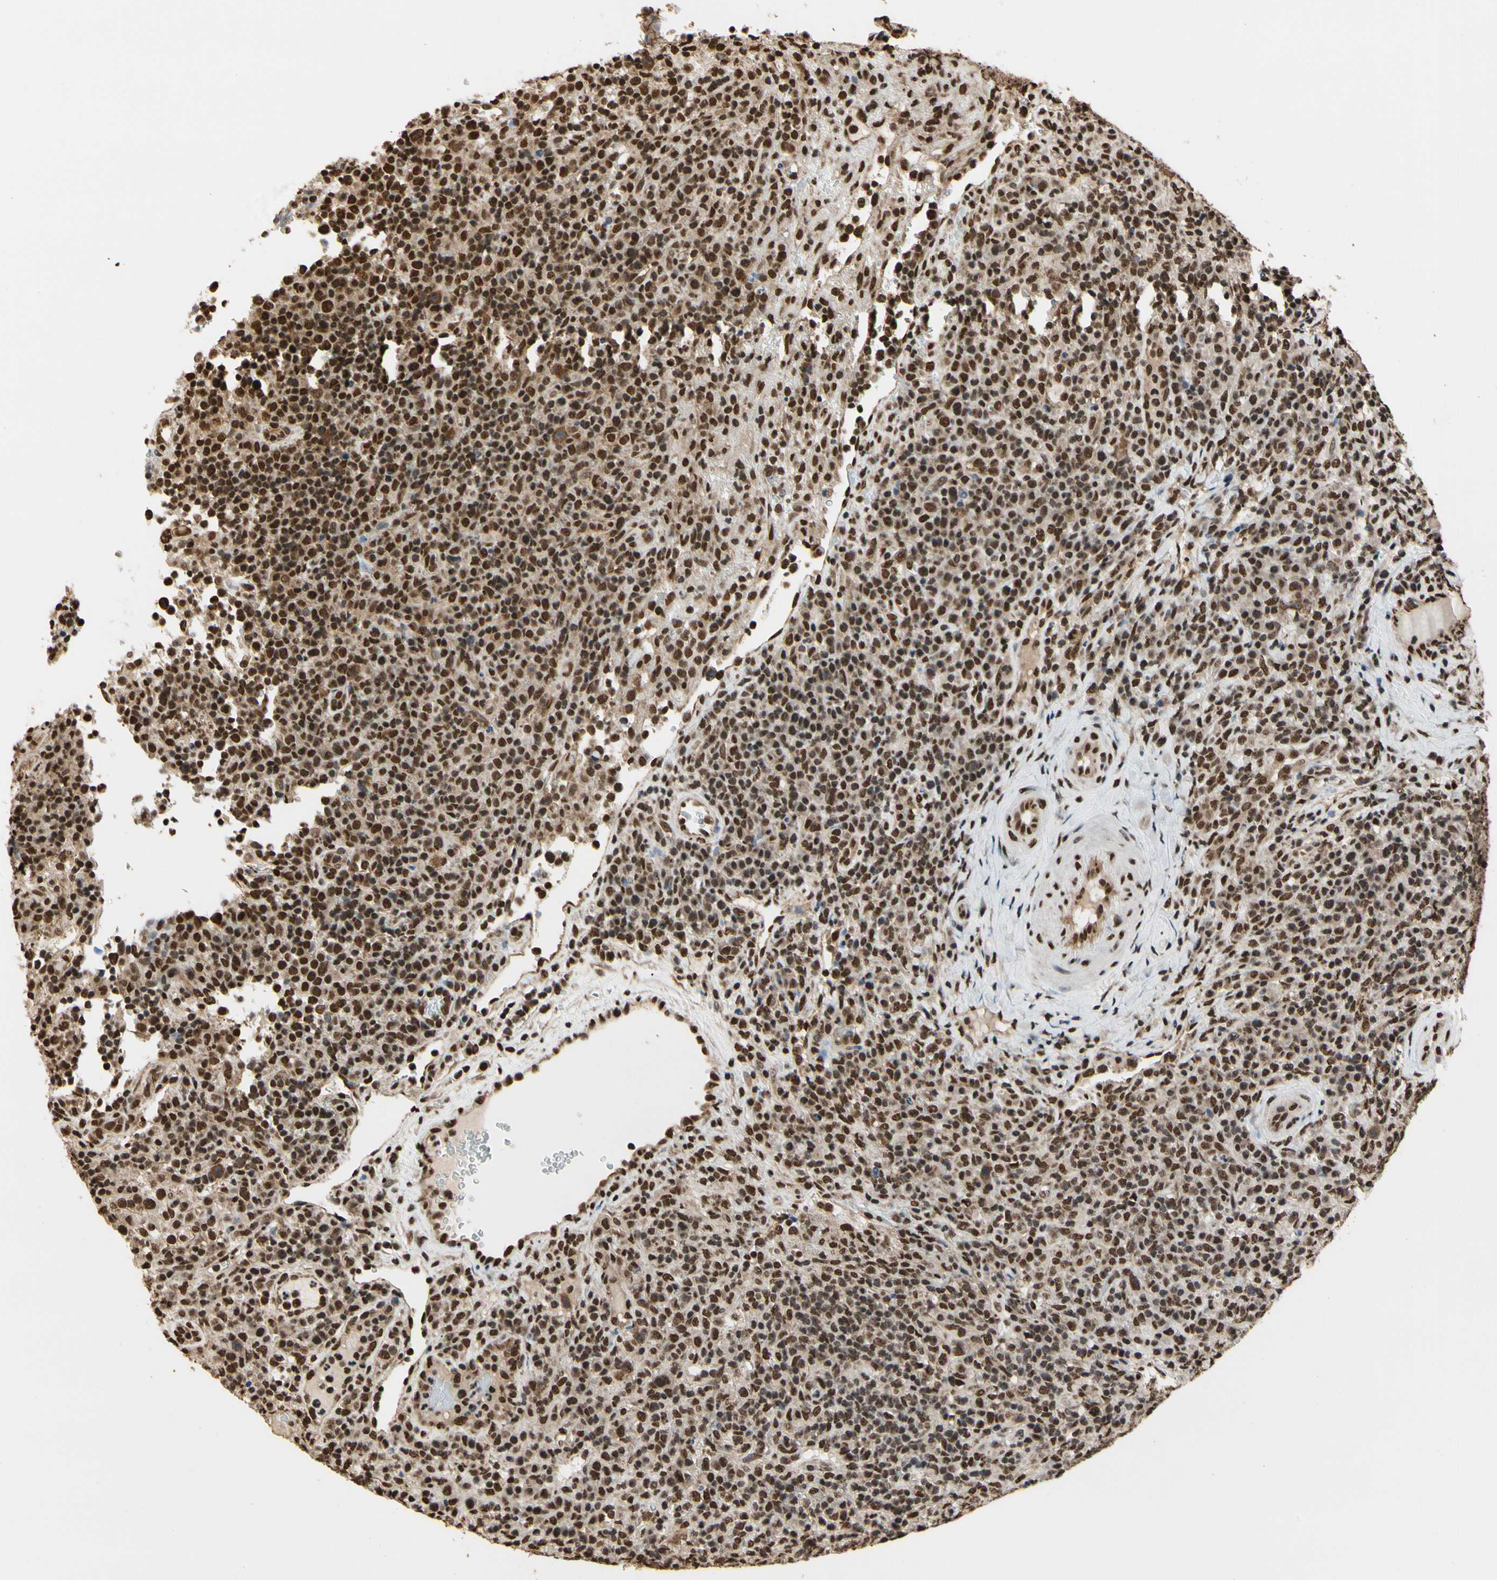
{"staining": {"intensity": "strong", "quantity": ">75%", "location": "nuclear"}, "tissue": "lymphoma", "cell_type": "Tumor cells", "image_type": "cancer", "snomed": [{"axis": "morphology", "description": "Malignant lymphoma, non-Hodgkin's type, High grade"}, {"axis": "topography", "description": "Lymph node"}], "caption": "Human high-grade malignant lymphoma, non-Hodgkin's type stained for a protein (brown) exhibits strong nuclear positive expression in approximately >75% of tumor cells.", "gene": "HNRNPK", "patient": {"sex": "female", "age": 76}}